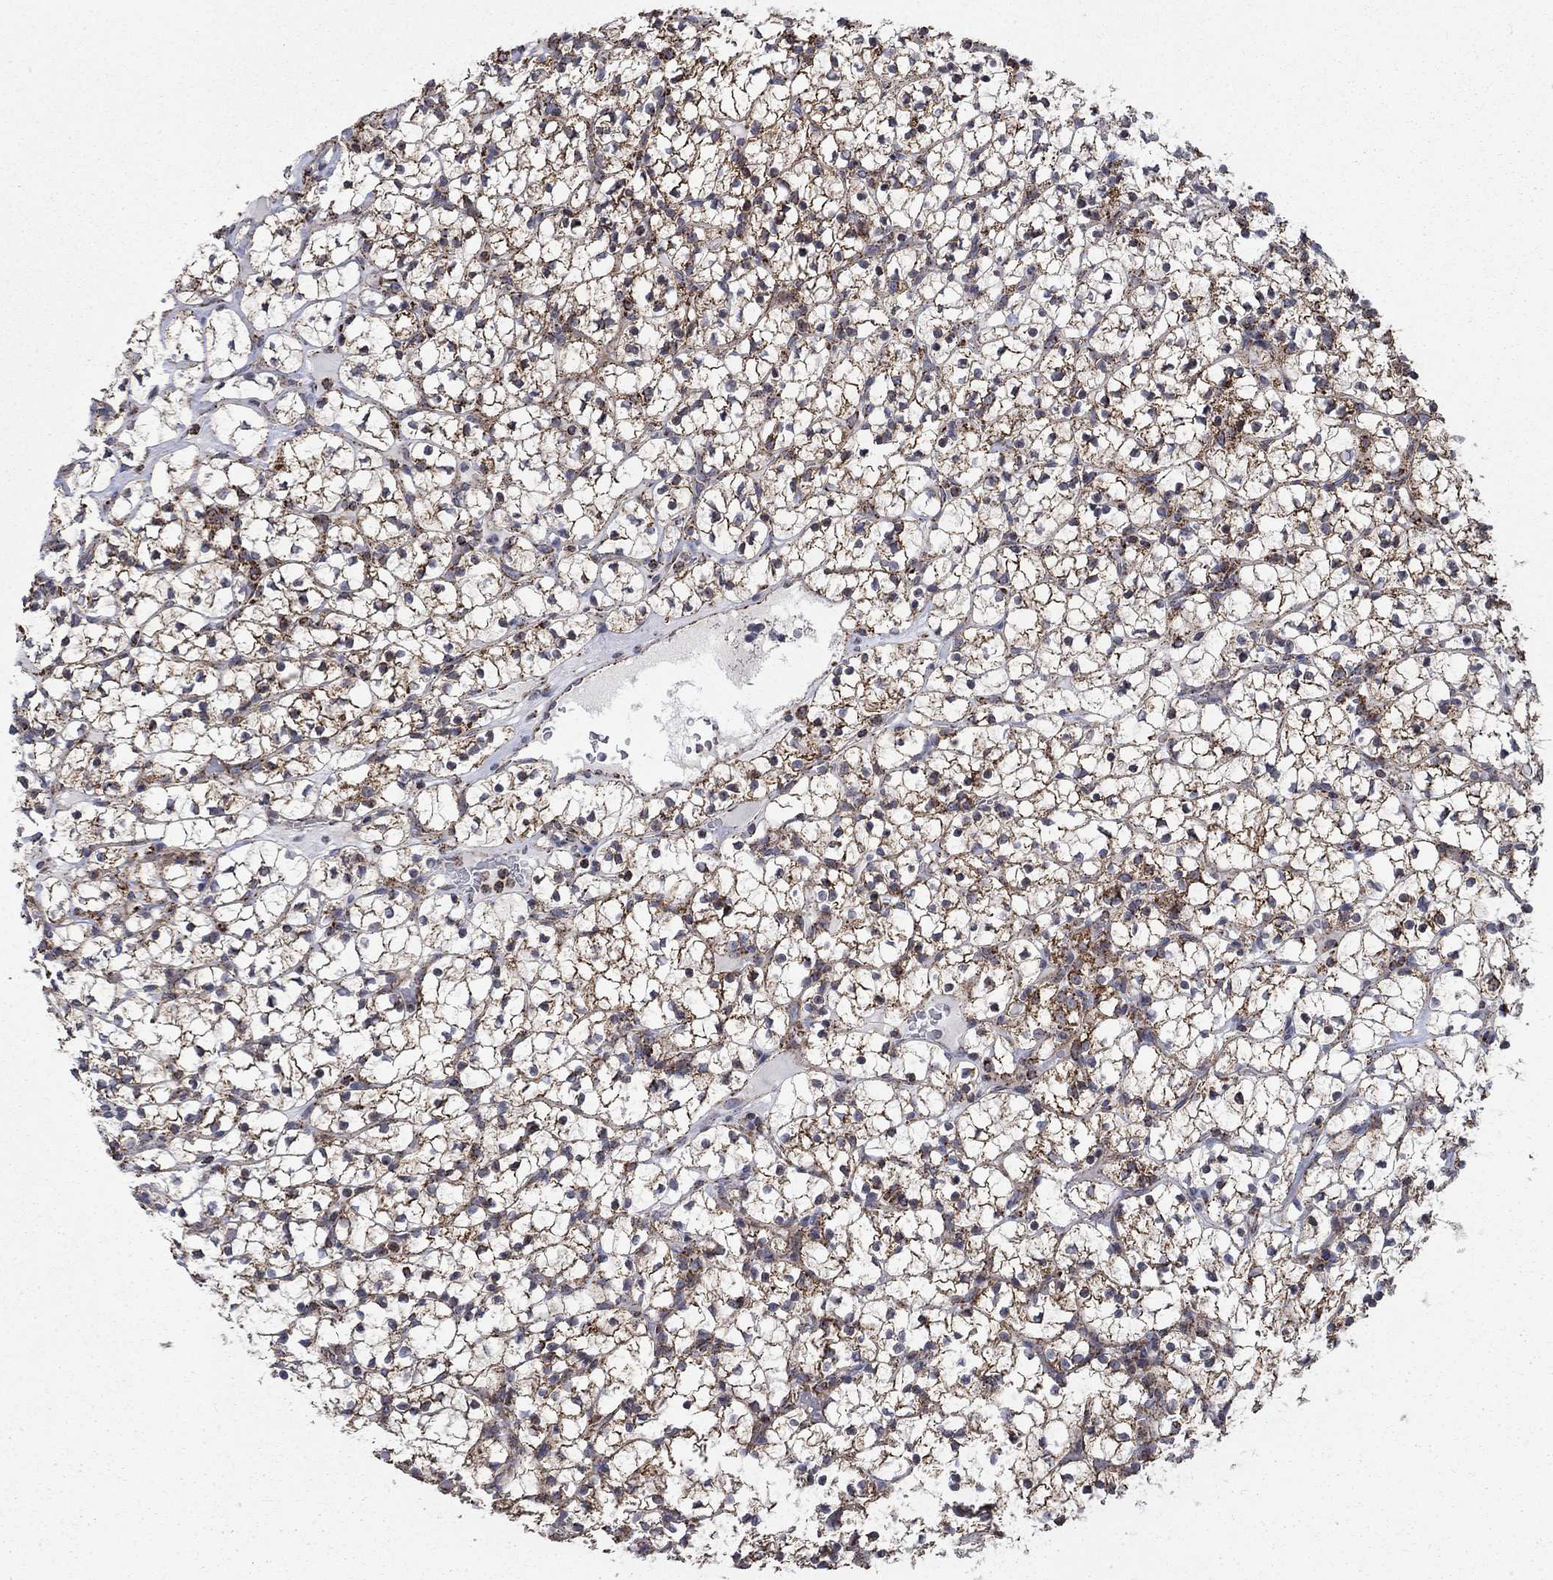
{"staining": {"intensity": "strong", "quantity": ">75%", "location": "cytoplasmic/membranous"}, "tissue": "renal cancer", "cell_type": "Tumor cells", "image_type": "cancer", "snomed": [{"axis": "morphology", "description": "Adenocarcinoma, NOS"}, {"axis": "topography", "description": "Kidney"}], "caption": "The micrograph exhibits staining of renal cancer, revealing strong cytoplasmic/membranous protein staining (brown color) within tumor cells.", "gene": "MOAP1", "patient": {"sex": "female", "age": 89}}